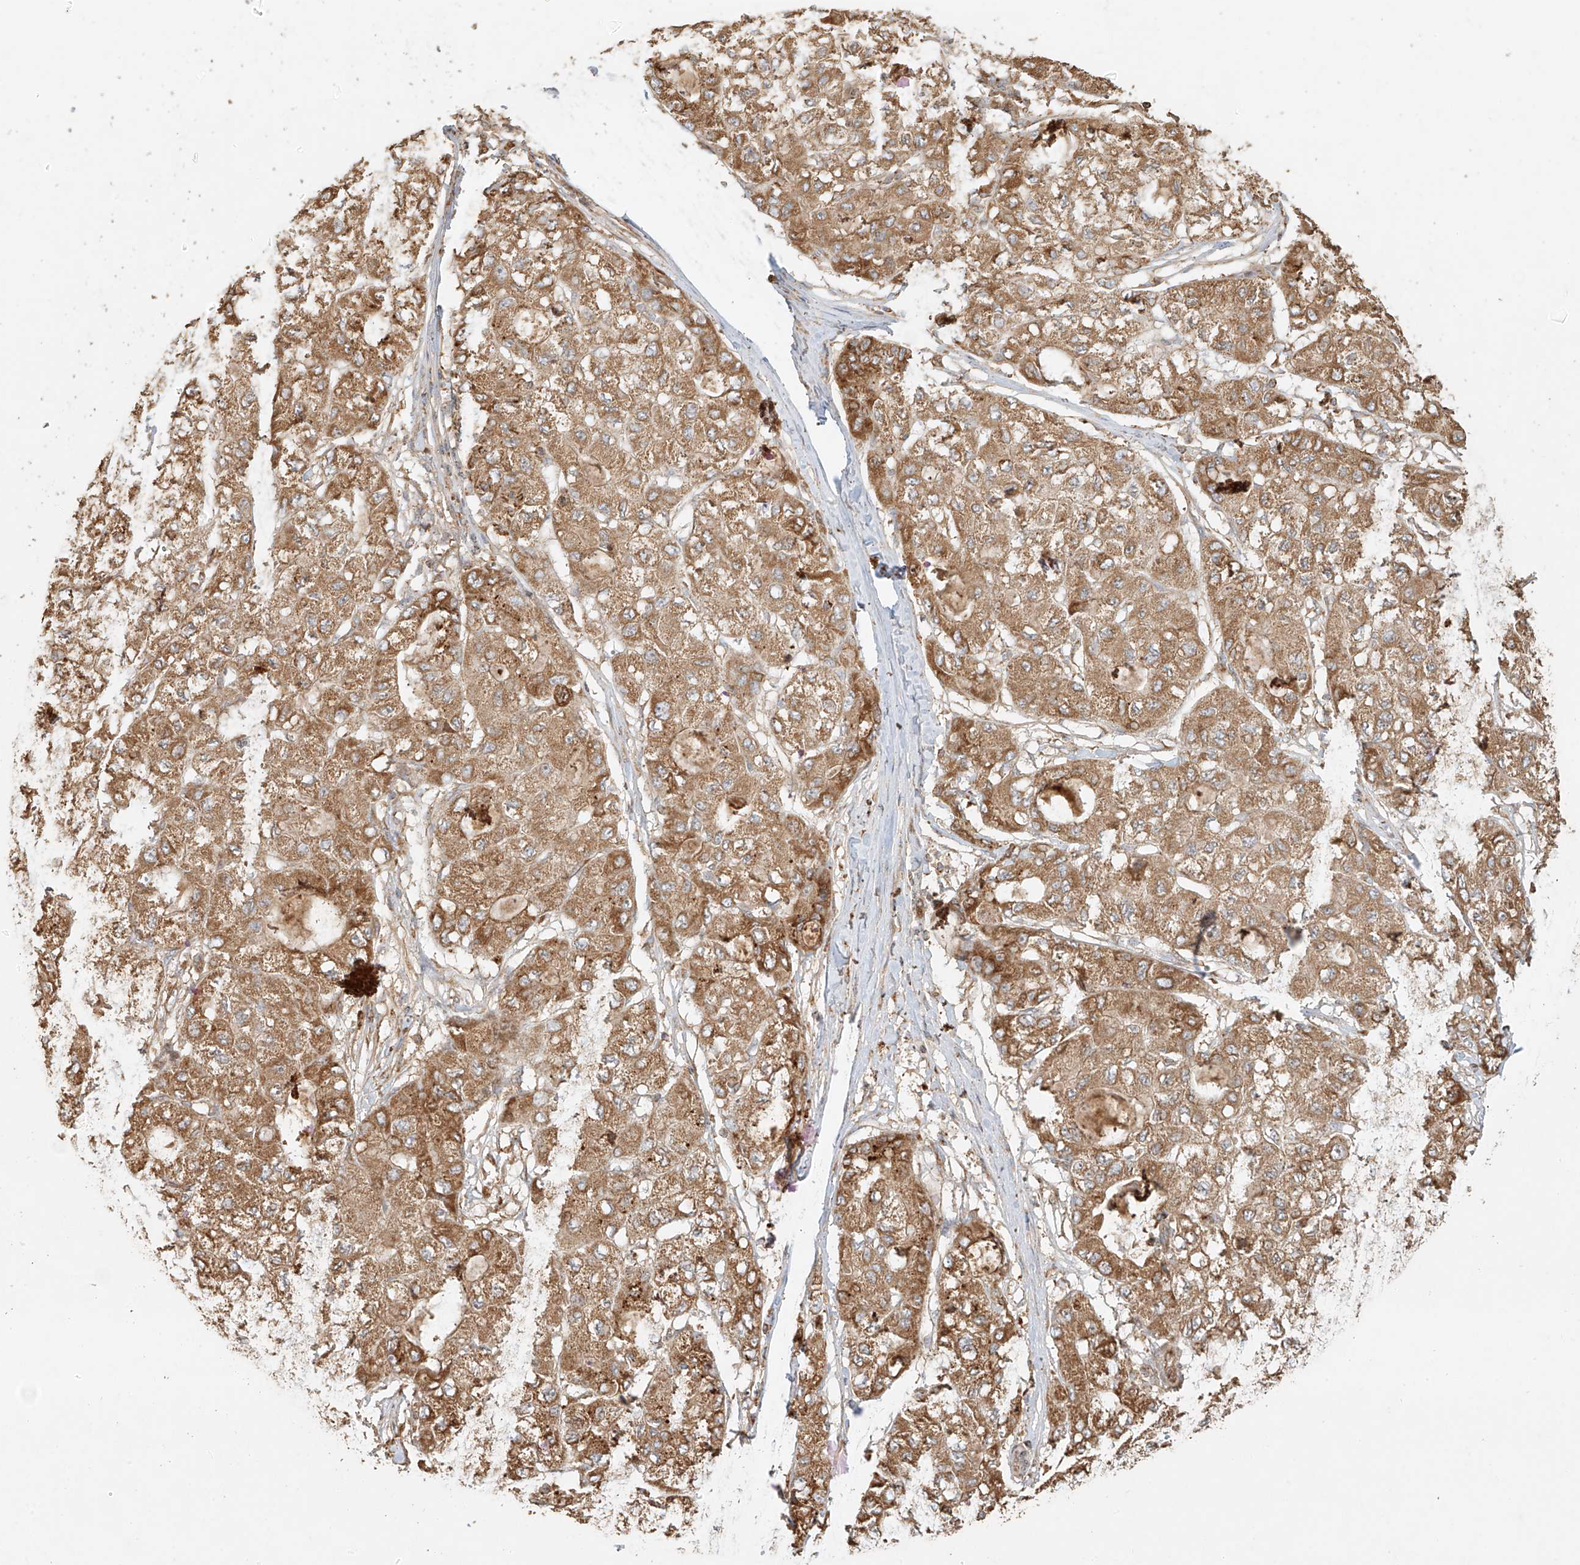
{"staining": {"intensity": "moderate", "quantity": ">75%", "location": "cytoplasmic/membranous"}, "tissue": "liver cancer", "cell_type": "Tumor cells", "image_type": "cancer", "snomed": [{"axis": "morphology", "description": "Carcinoma, Hepatocellular, NOS"}, {"axis": "topography", "description": "Liver"}], "caption": "DAB (3,3'-diaminobenzidine) immunohistochemical staining of human liver cancer (hepatocellular carcinoma) demonstrates moderate cytoplasmic/membranous protein positivity in approximately >75% of tumor cells.", "gene": "EFNB1", "patient": {"sex": "male", "age": 80}}